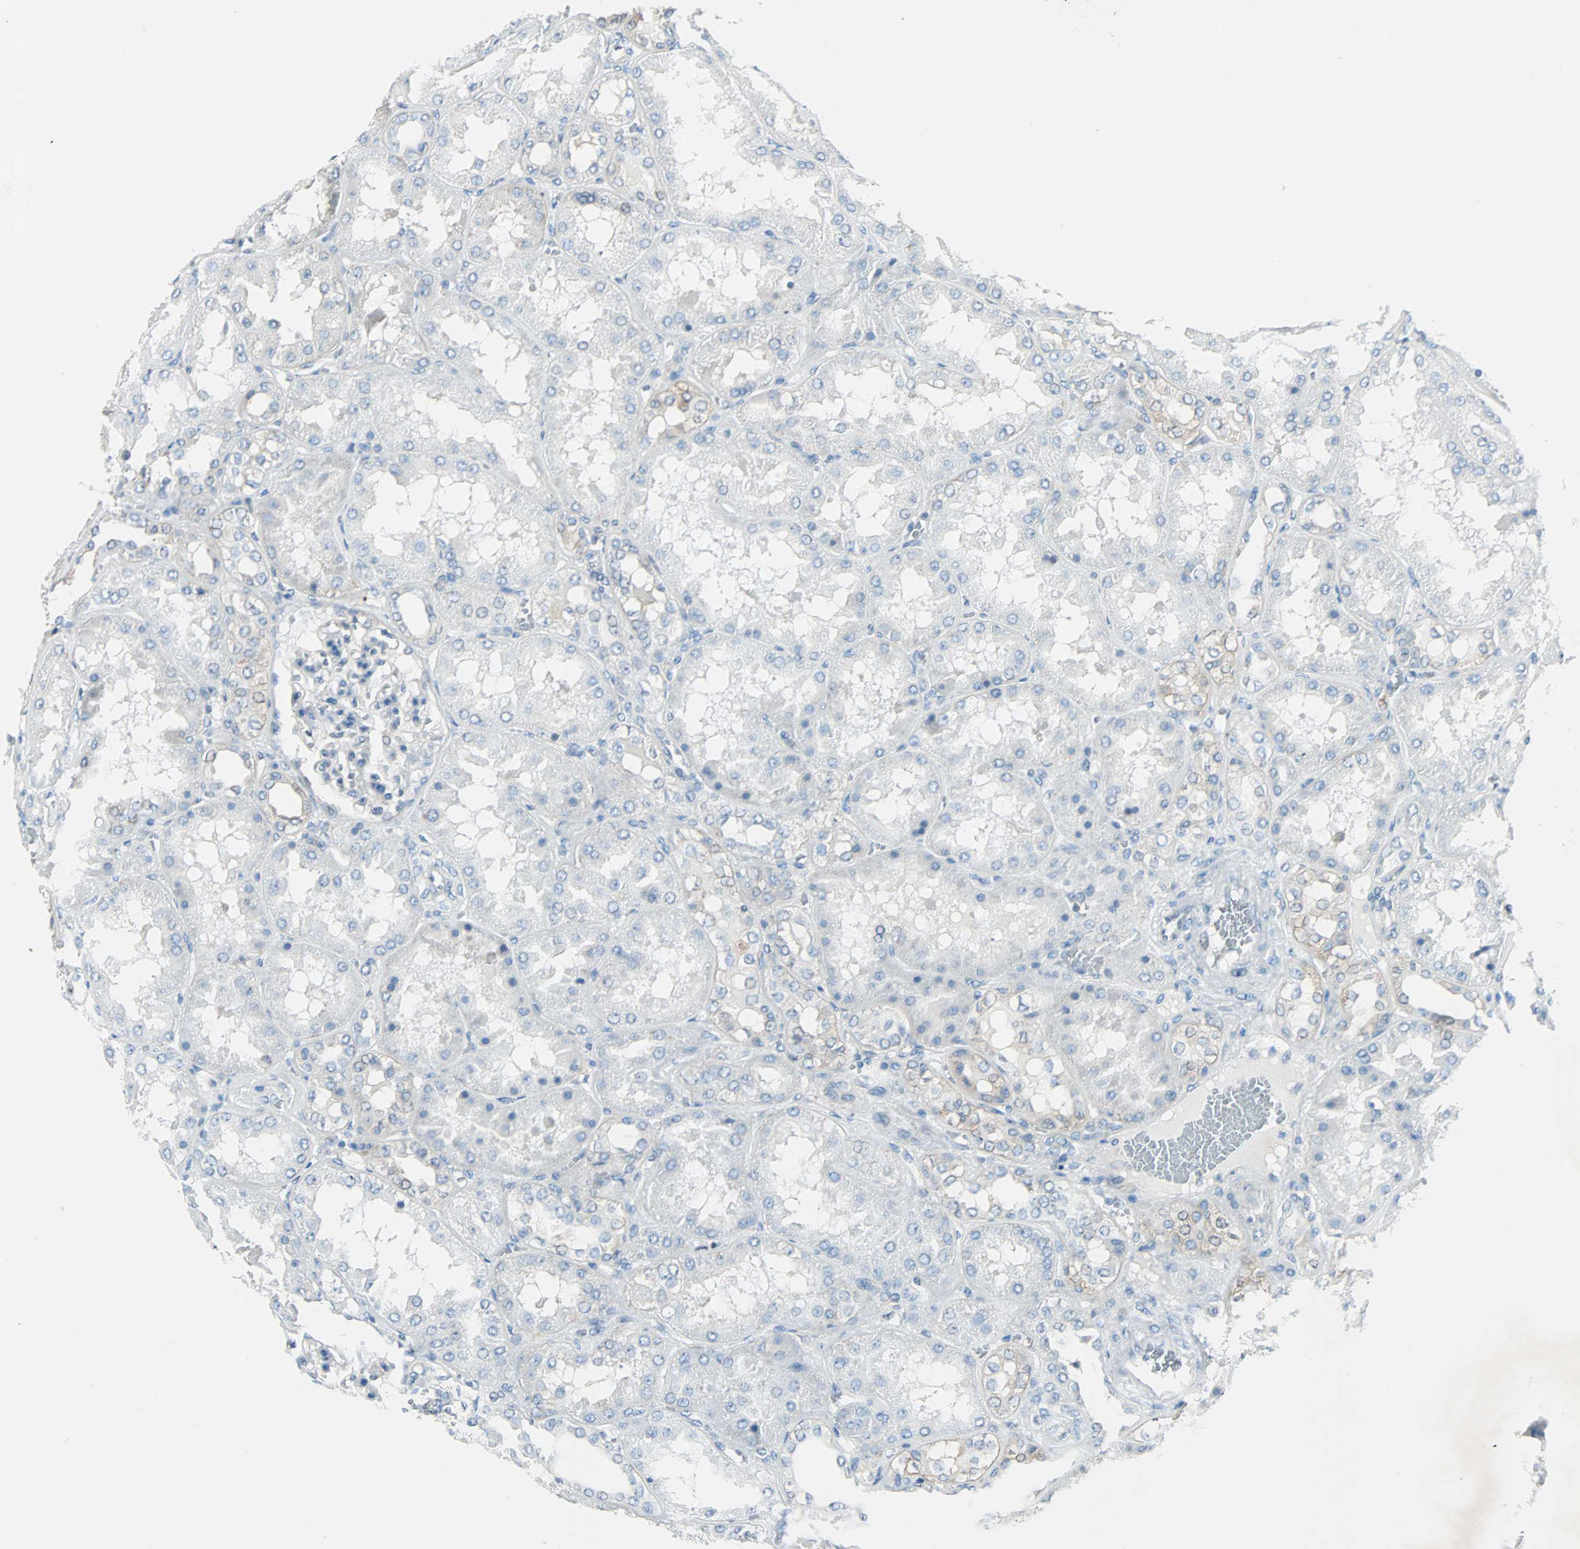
{"staining": {"intensity": "negative", "quantity": "none", "location": "none"}, "tissue": "kidney", "cell_type": "Cells in glomeruli", "image_type": "normal", "snomed": [{"axis": "morphology", "description": "Normal tissue, NOS"}, {"axis": "topography", "description": "Kidney"}], "caption": "This is a micrograph of immunohistochemistry (IHC) staining of normal kidney, which shows no expression in cells in glomeruli.", "gene": "SMIM8", "patient": {"sex": "female", "age": 56}}